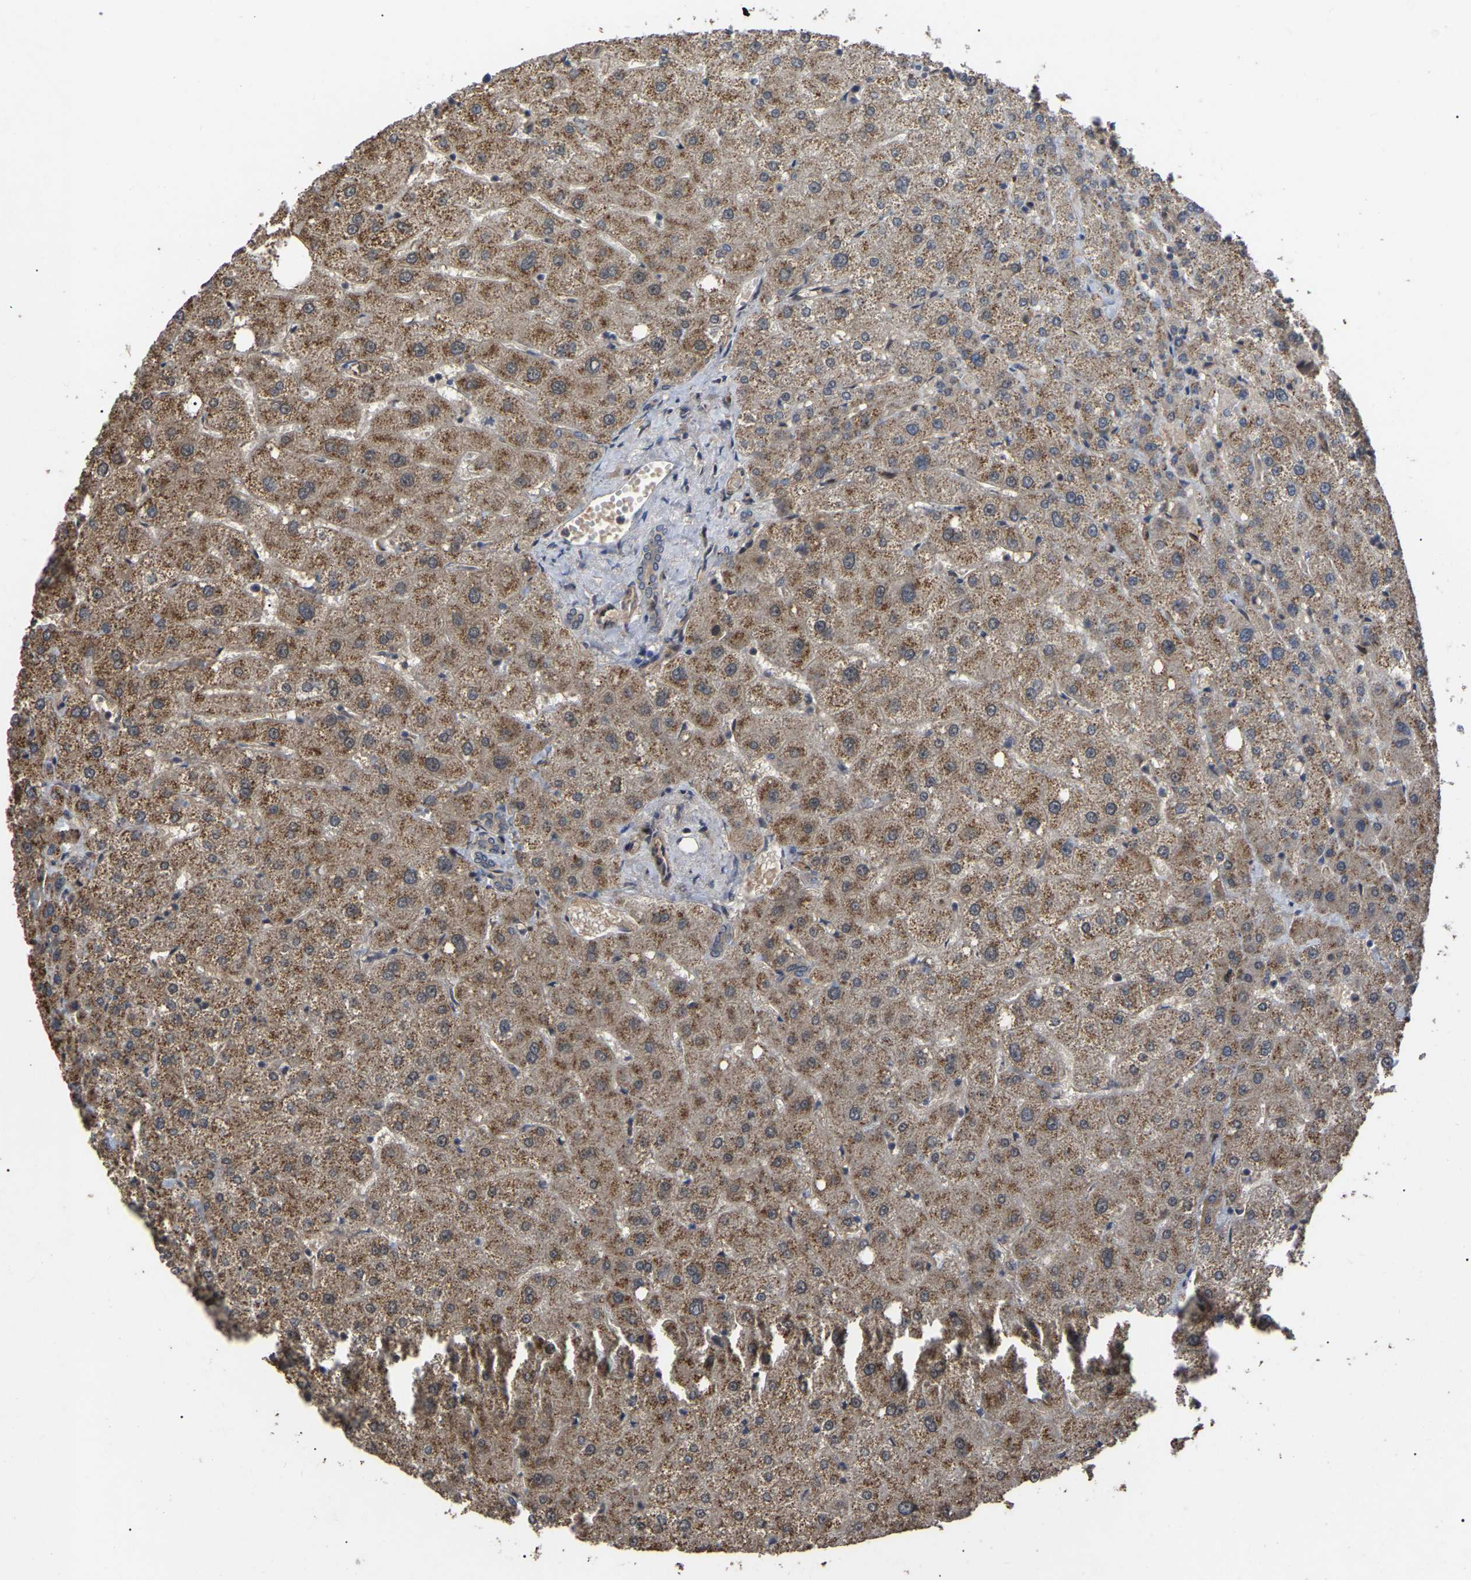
{"staining": {"intensity": "weak", "quantity": ">75%", "location": "cytoplasmic/membranous"}, "tissue": "liver", "cell_type": "Cholangiocytes", "image_type": "normal", "snomed": [{"axis": "morphology", "description": "Normal tissue, NOS"}, {"axis": "topography", "description": "Liver"}], "caption": "High-power microscopy captured an immunohistochemistry (IHC) image of unremarkable liver, revealing weak cytoplasmic/membranous staining in approximately >75% of cholangiocytes. The staining was performed using DAB (3,3'-diaminobenzidine) to visualize the protein expression in brown, while the nuclei were stained in blue with hematoxylin (Magnification: 20x).", "gene": "FAM161B", "patient": {"sex": "male", "age": 73}}